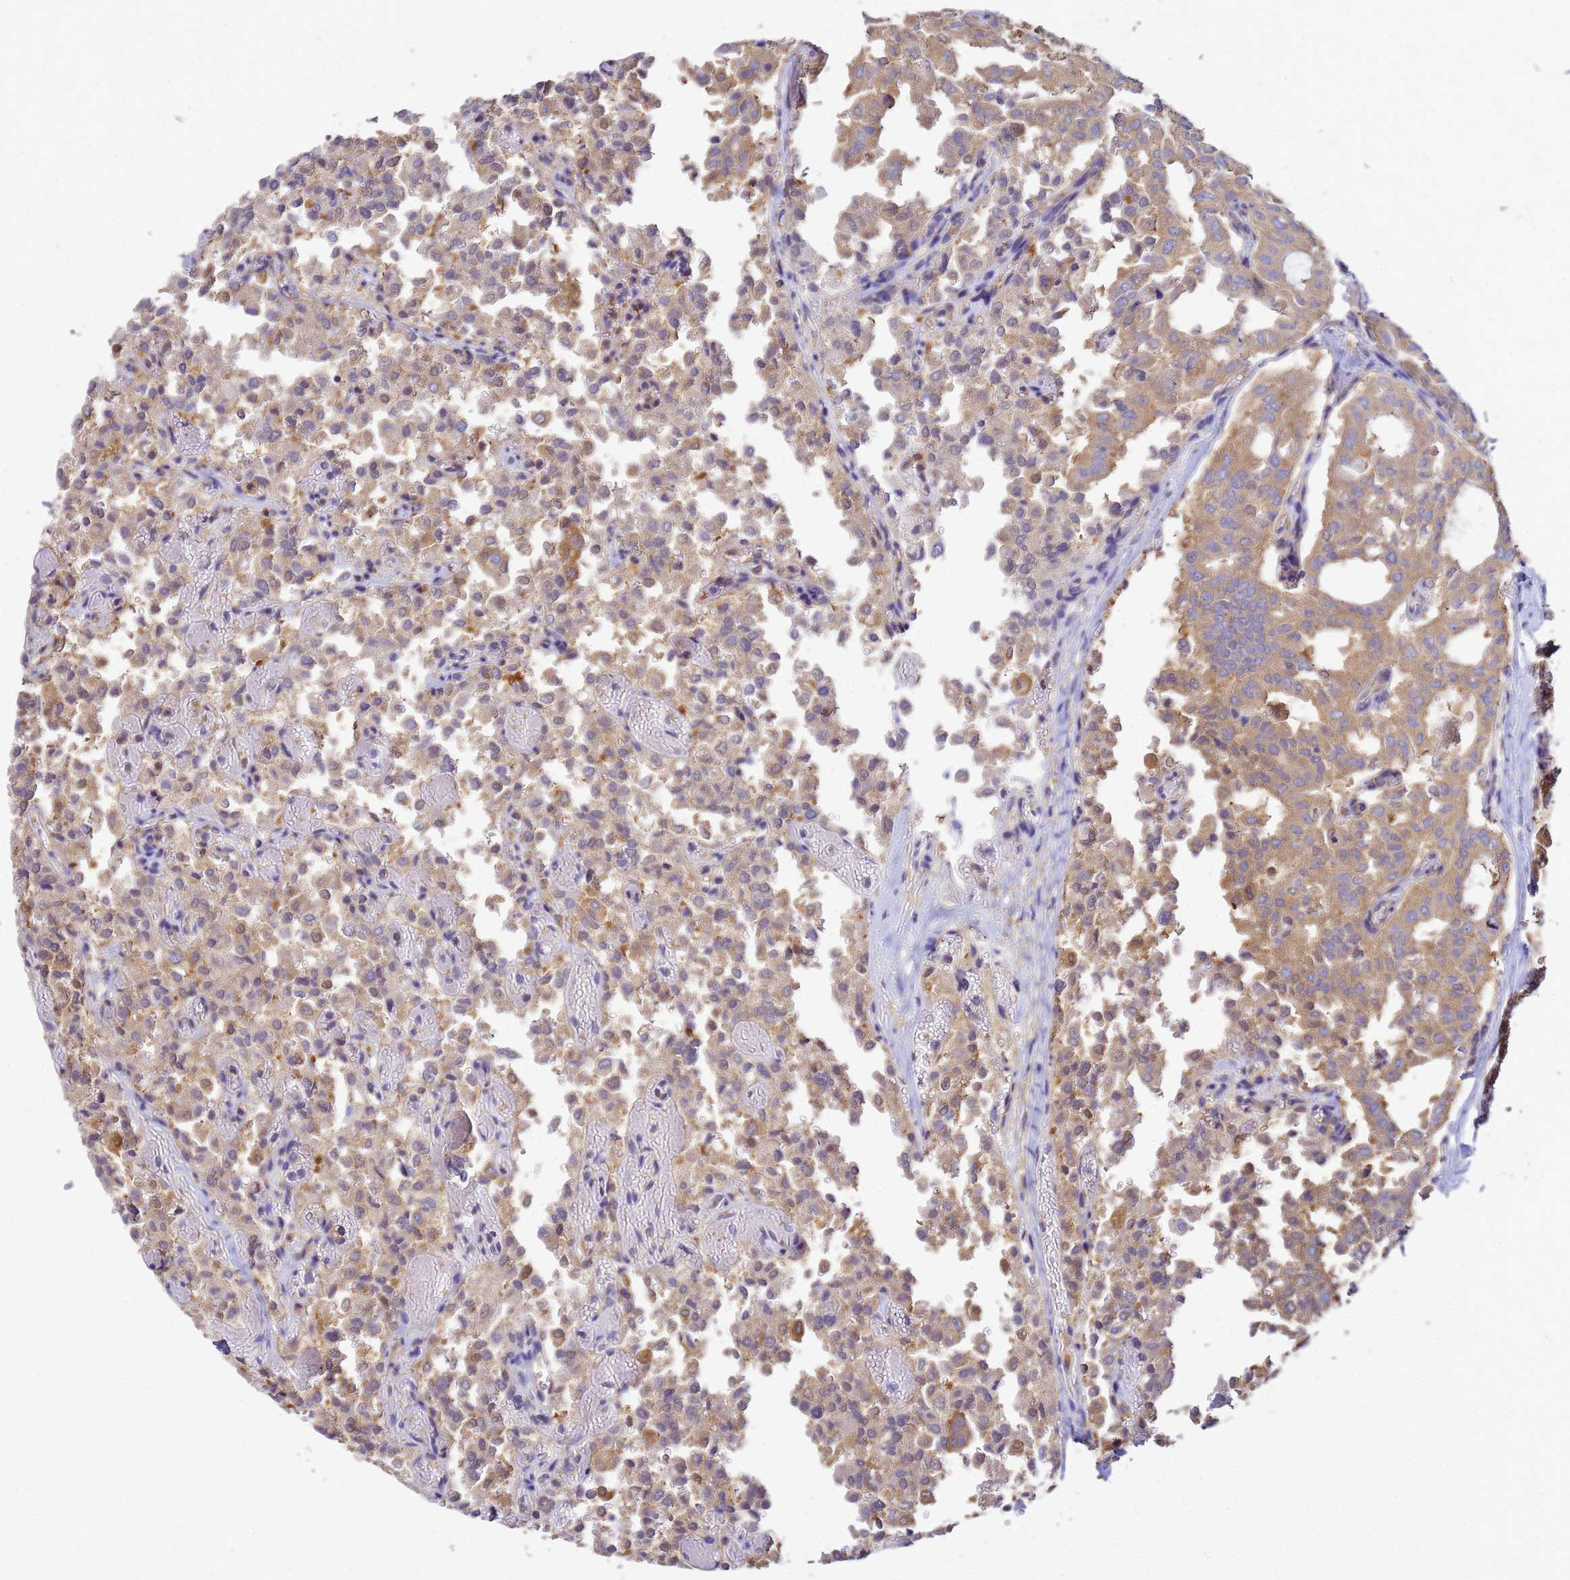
{"staining": {"intensity": "moderate", "quantity": ">75%", "location": "cytoplasmic/membranous"}, "tissue": "thyroid cancer", "cell_type": "Tumor cells", "image_type": "cancer", "snomed": [{"axis": "morphology", "description": "Follicular adenoma carcinoma, NOS"}, {"axis": "topography", "description": "Thyroid gland"}], "caption": "This is a histology image of immunohistochemistry (IHC) staining of thyroid follicular adenoma carcinoma, which shows moderate staining in the cytoplasmic/membranous of tumor cells.", "gene": "NARS1", "patient": {"sex": "male", "age": 75}}